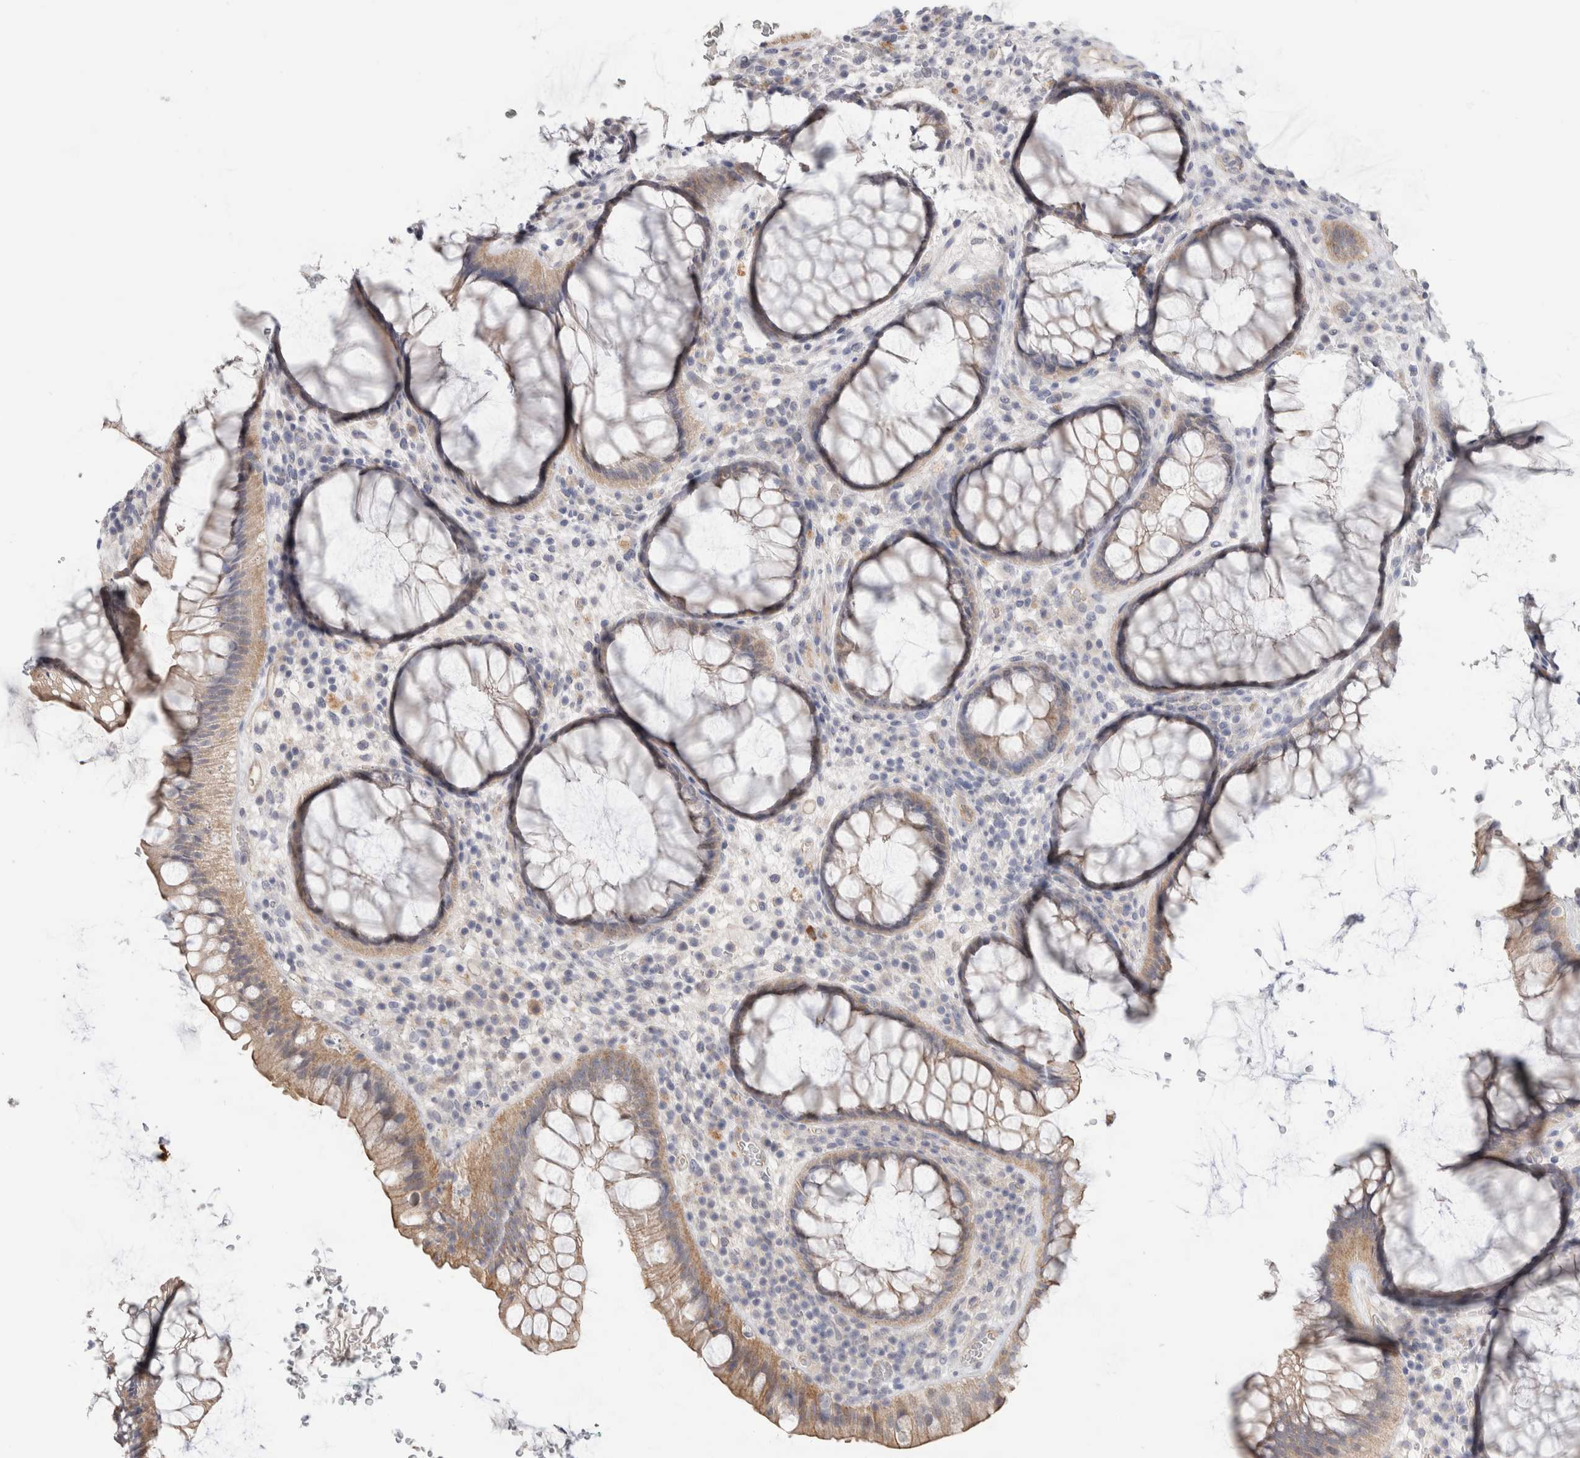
{"staining": {"intensity": "weak", "quantity": "25%-75%", "location": "cytoplasmic/membranous"}, "tissue": "rectum", "cell_type": "Glandular cells", "image_type": "normal", "snomed": [{"axis": "morphology", "description": "Normal tissue, NOS"}, {"axis": "topography", "description": "Rectum"}], "caption": "Immunohistochemical staining of normal human rectum displays low levels of weak cytoplasmic/membranous expression in approximately 25%-75% of glandular cells. The staining is performed using DAB brown chromogen to label protein expression. The nuclei are counter-stained blue using hematoxylin.", "gene": "AFP", "patient": {"sex": "male", "age": 51}}